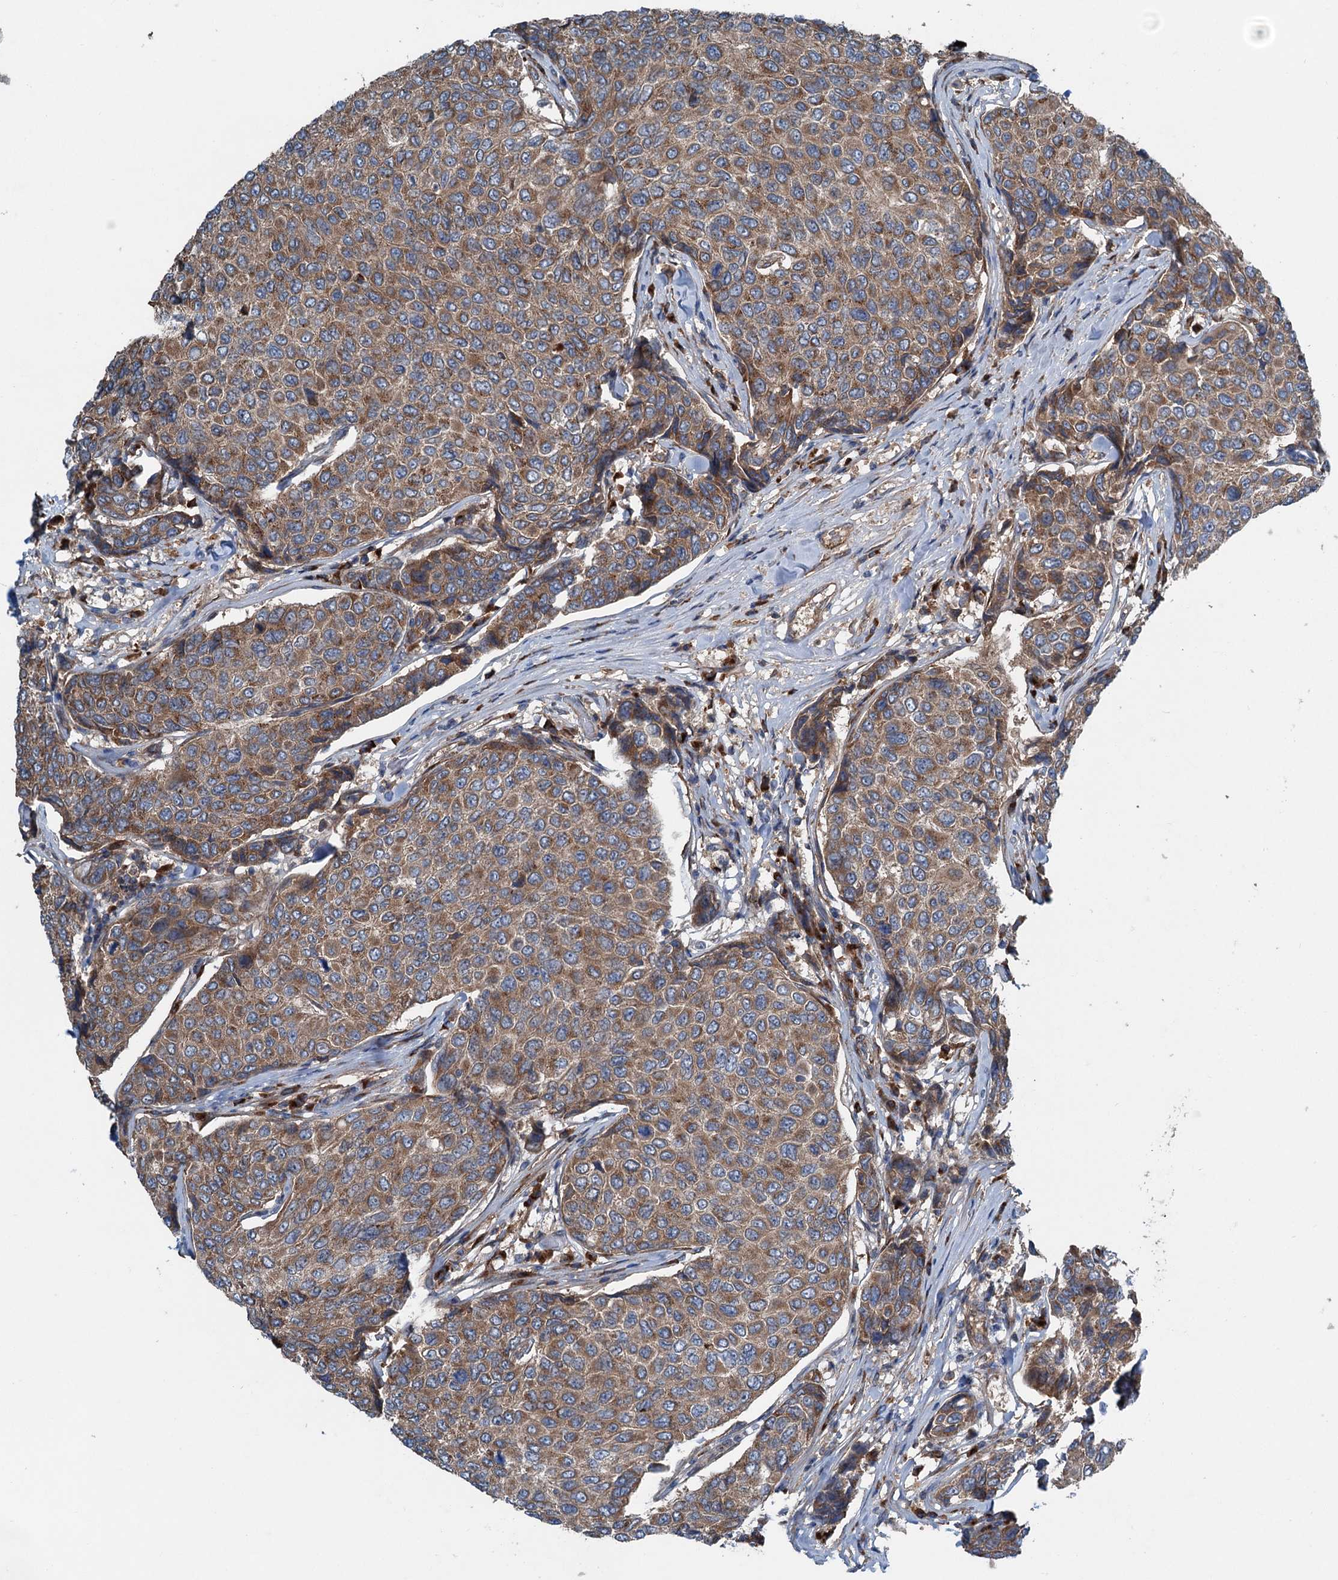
{"staining": {"intensity": "moderate", "quantity": ">75%", "location": "cytoplasmic/membranous"}, "tissue": "breast cancer", "cell_type": "Tumor cells", "image_type": "cancer", "snomed": [{"axis": "morphology", "description": "Duct carcinoma"}, {"axis": "topography", "description": "Breast"}], "caption": "The micrograph exhibits immunohistochemical staining of breast infiltrating ductal carcinoma. There is moderate cytoplasmic/membranous staining is seen in about >75% of tumor cells.", "gene": "CALCOCO1", "patient": {"sex": "female", "age": 55}}